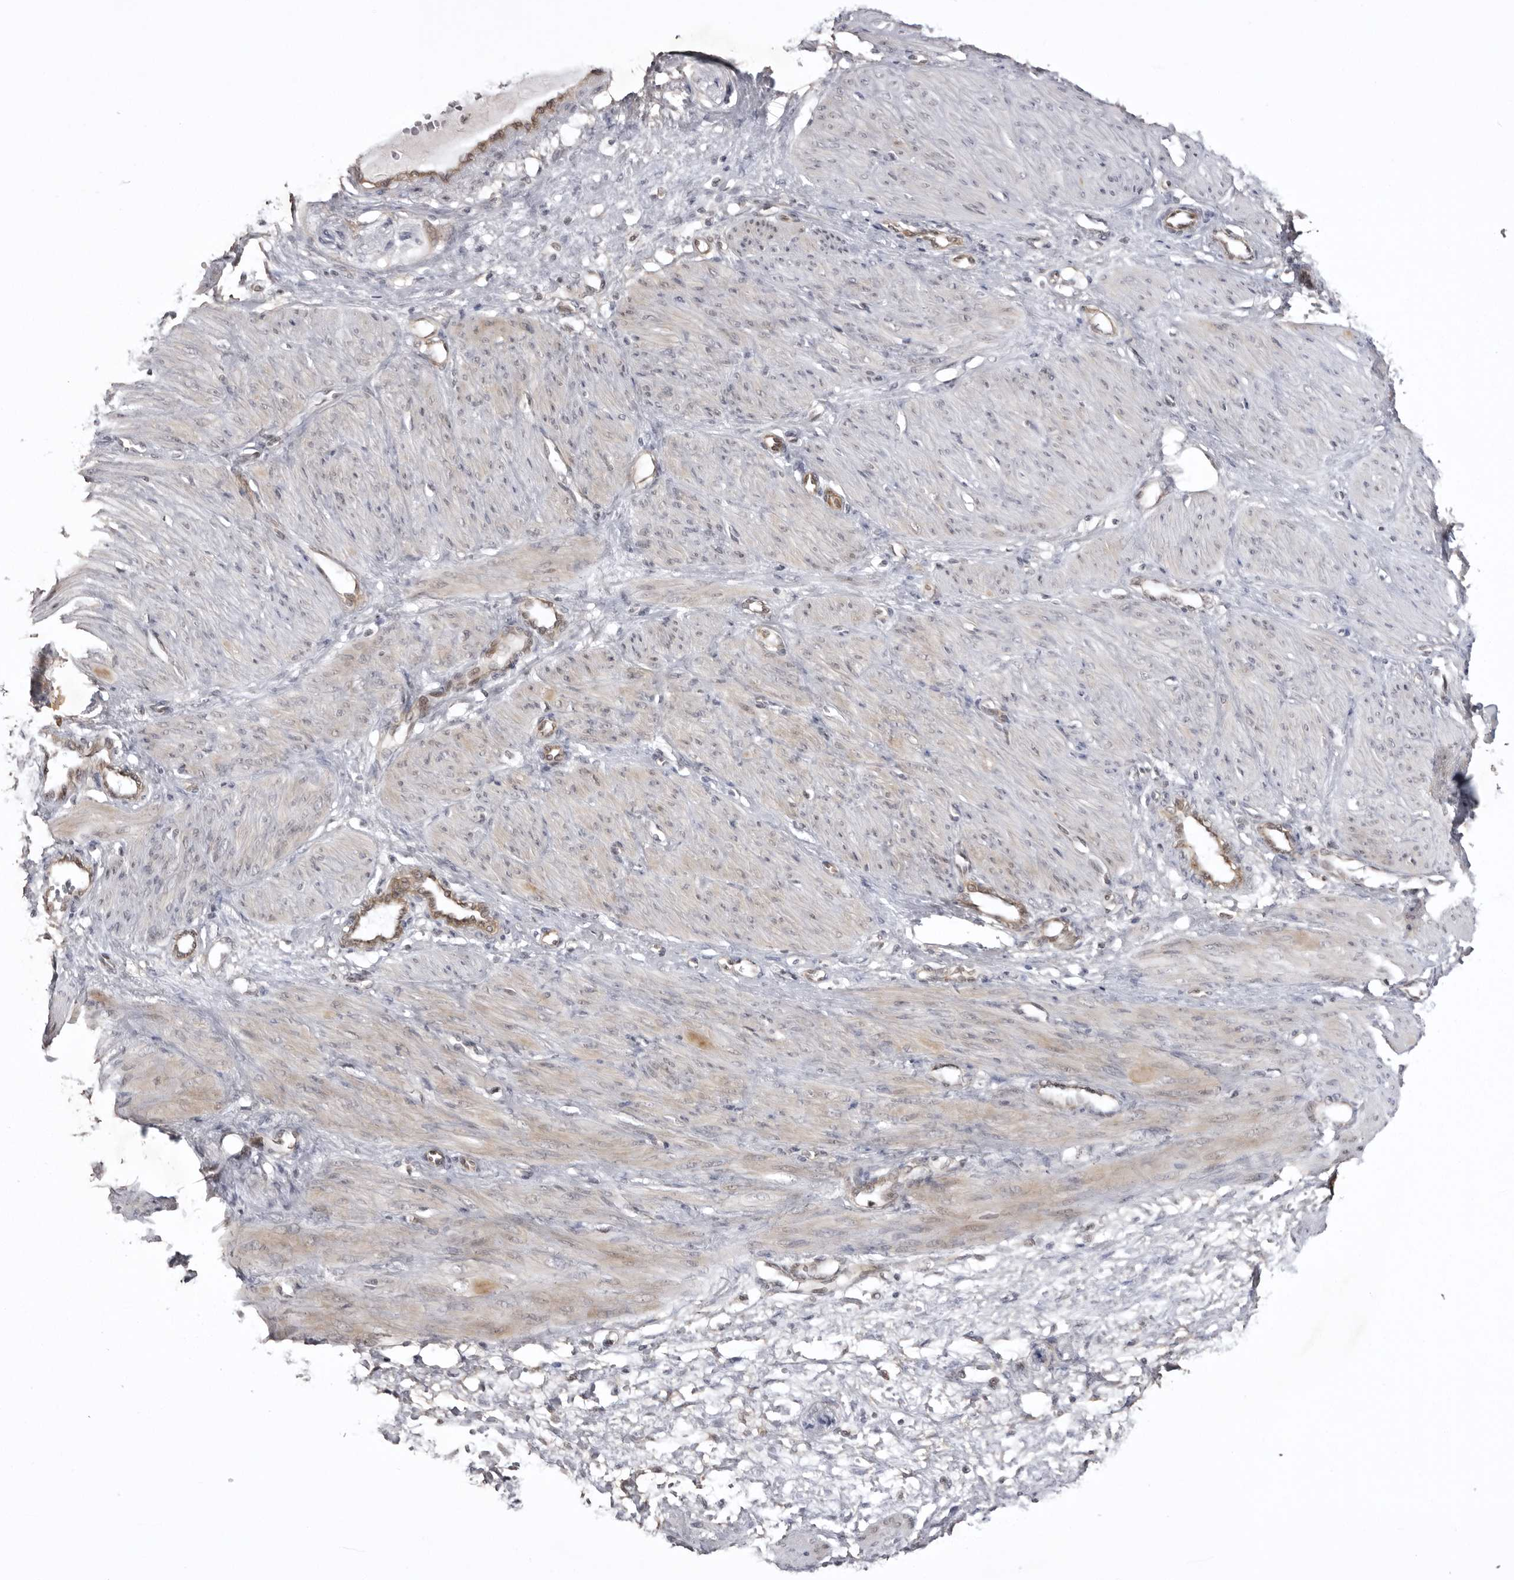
{"staining": {"intensity": "weak", "quantity": "<25%", "location": "cytoplasmic/membranous"}, "tissue": "smooth muscle", "cell_type": "Smooth muscle cells", "image_type": "normal", "snomed": [{"axis": "morphology", "description": "Normal tissue, NOS"}, {"axis": "topography", "description": "Endometrium"}], "caption": "Immunohistochemical staining of unremarkable human smooth muscle demonstrates no significant positivity in smooth muscle cells. The staining is performed using DAB (3,3'-diaminobenzidine) brown chromogen with nuclei counter-stained in using hematoxylin.", "gene": "USP43", "patient": {"sex": "female", "age": 33}}